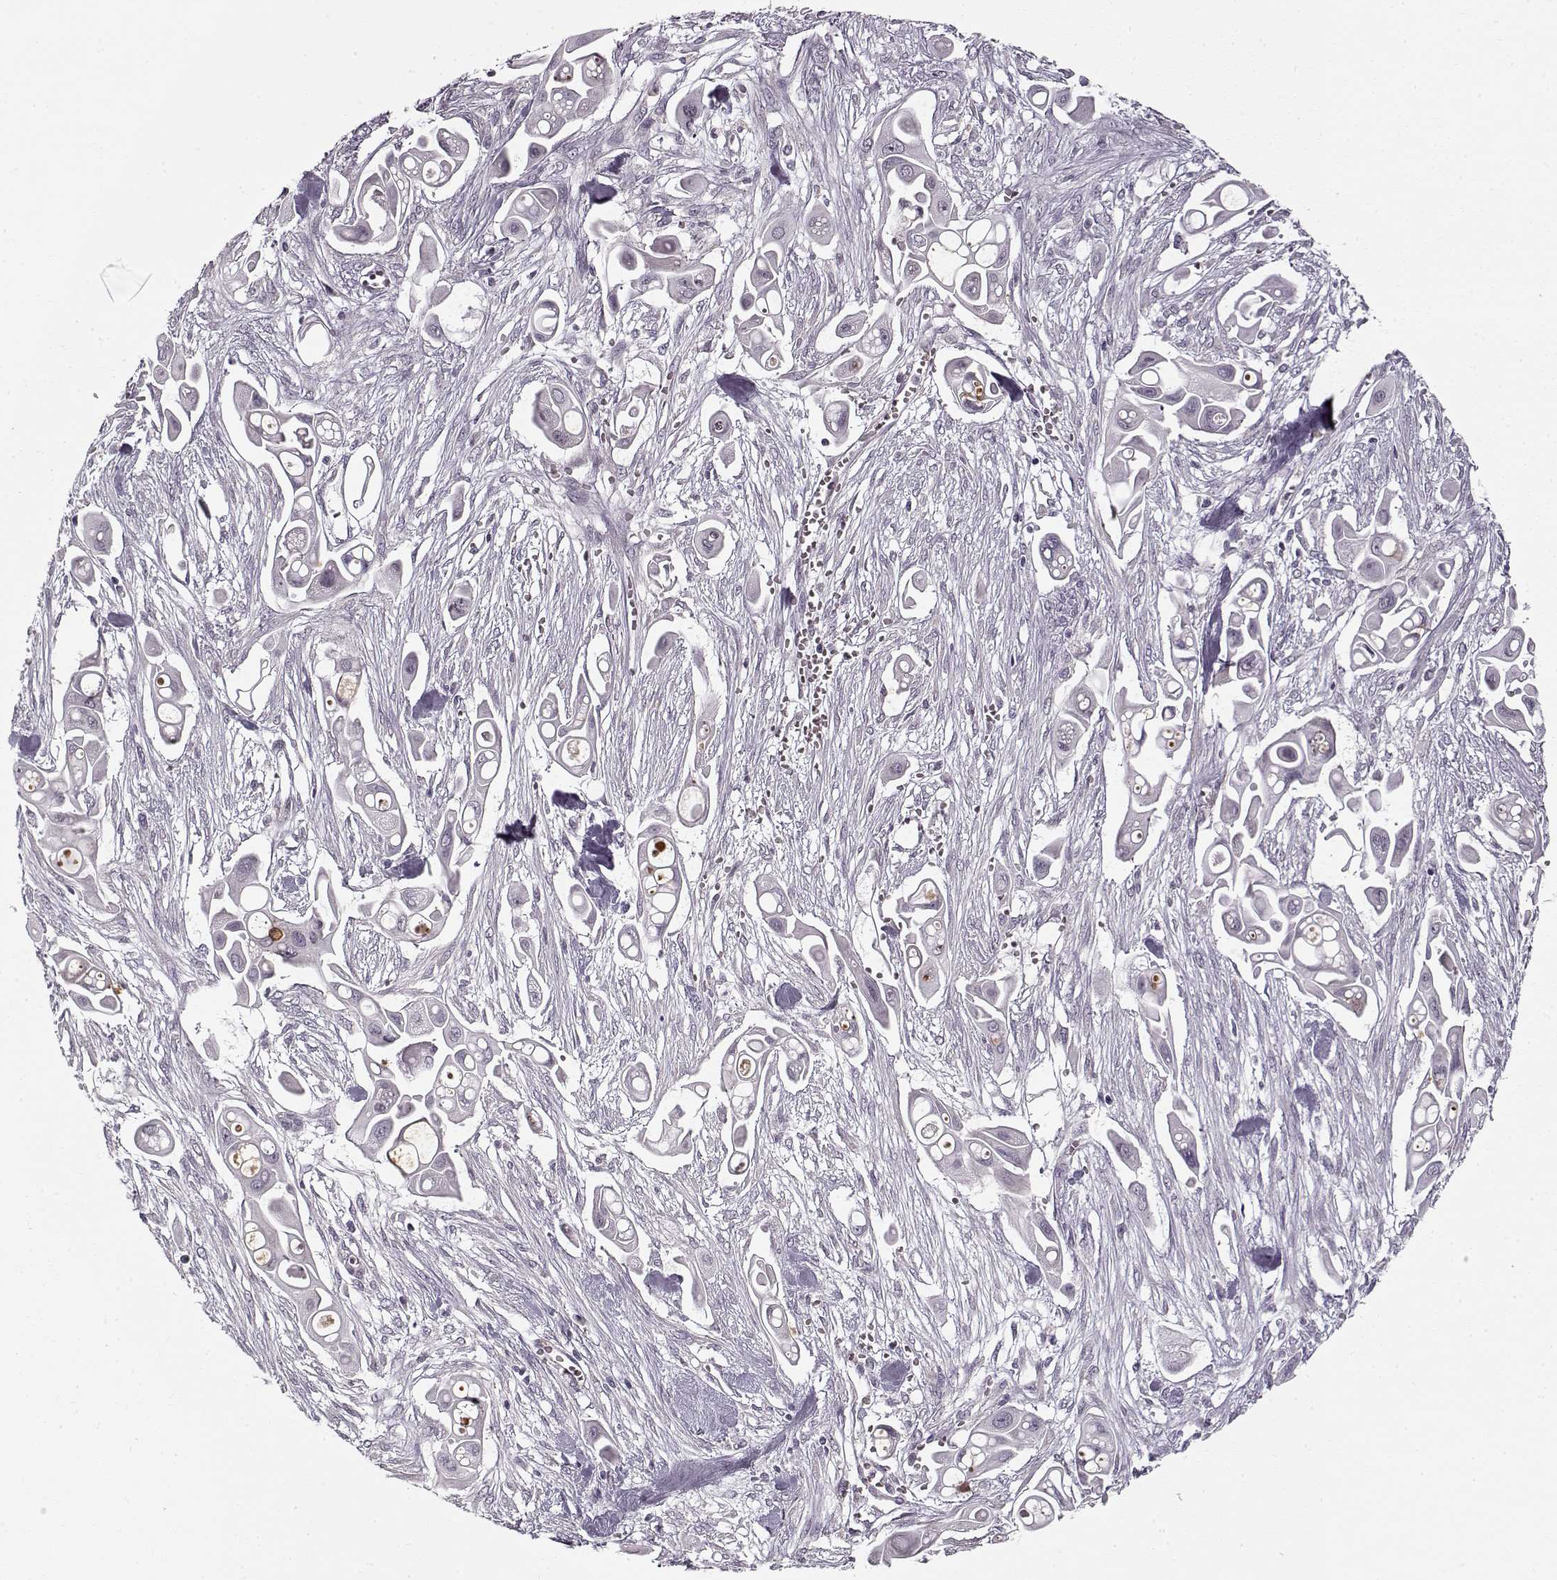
{"staining": {"intensity": "negative", "quantity": "none", "location": "none"}, "tissue": "pancreatic cancer", "cell_type": "Tumor cells", "image_type": "cancer", "snomed": [{"axis": "morphology", "description": "Adenocarcinoma, NOS"}, {"axis": "topography", "description": "Pancreas"}], "caption": "Protein analysis of pancreatic adenocarcinoma shows no significant positivity in tumor cells. (Immunohistochemistry (ihc), brightfield microscopy, high magnification).", "gene": "LAMB2", "patient": {"sex": "male", "age": 50}}